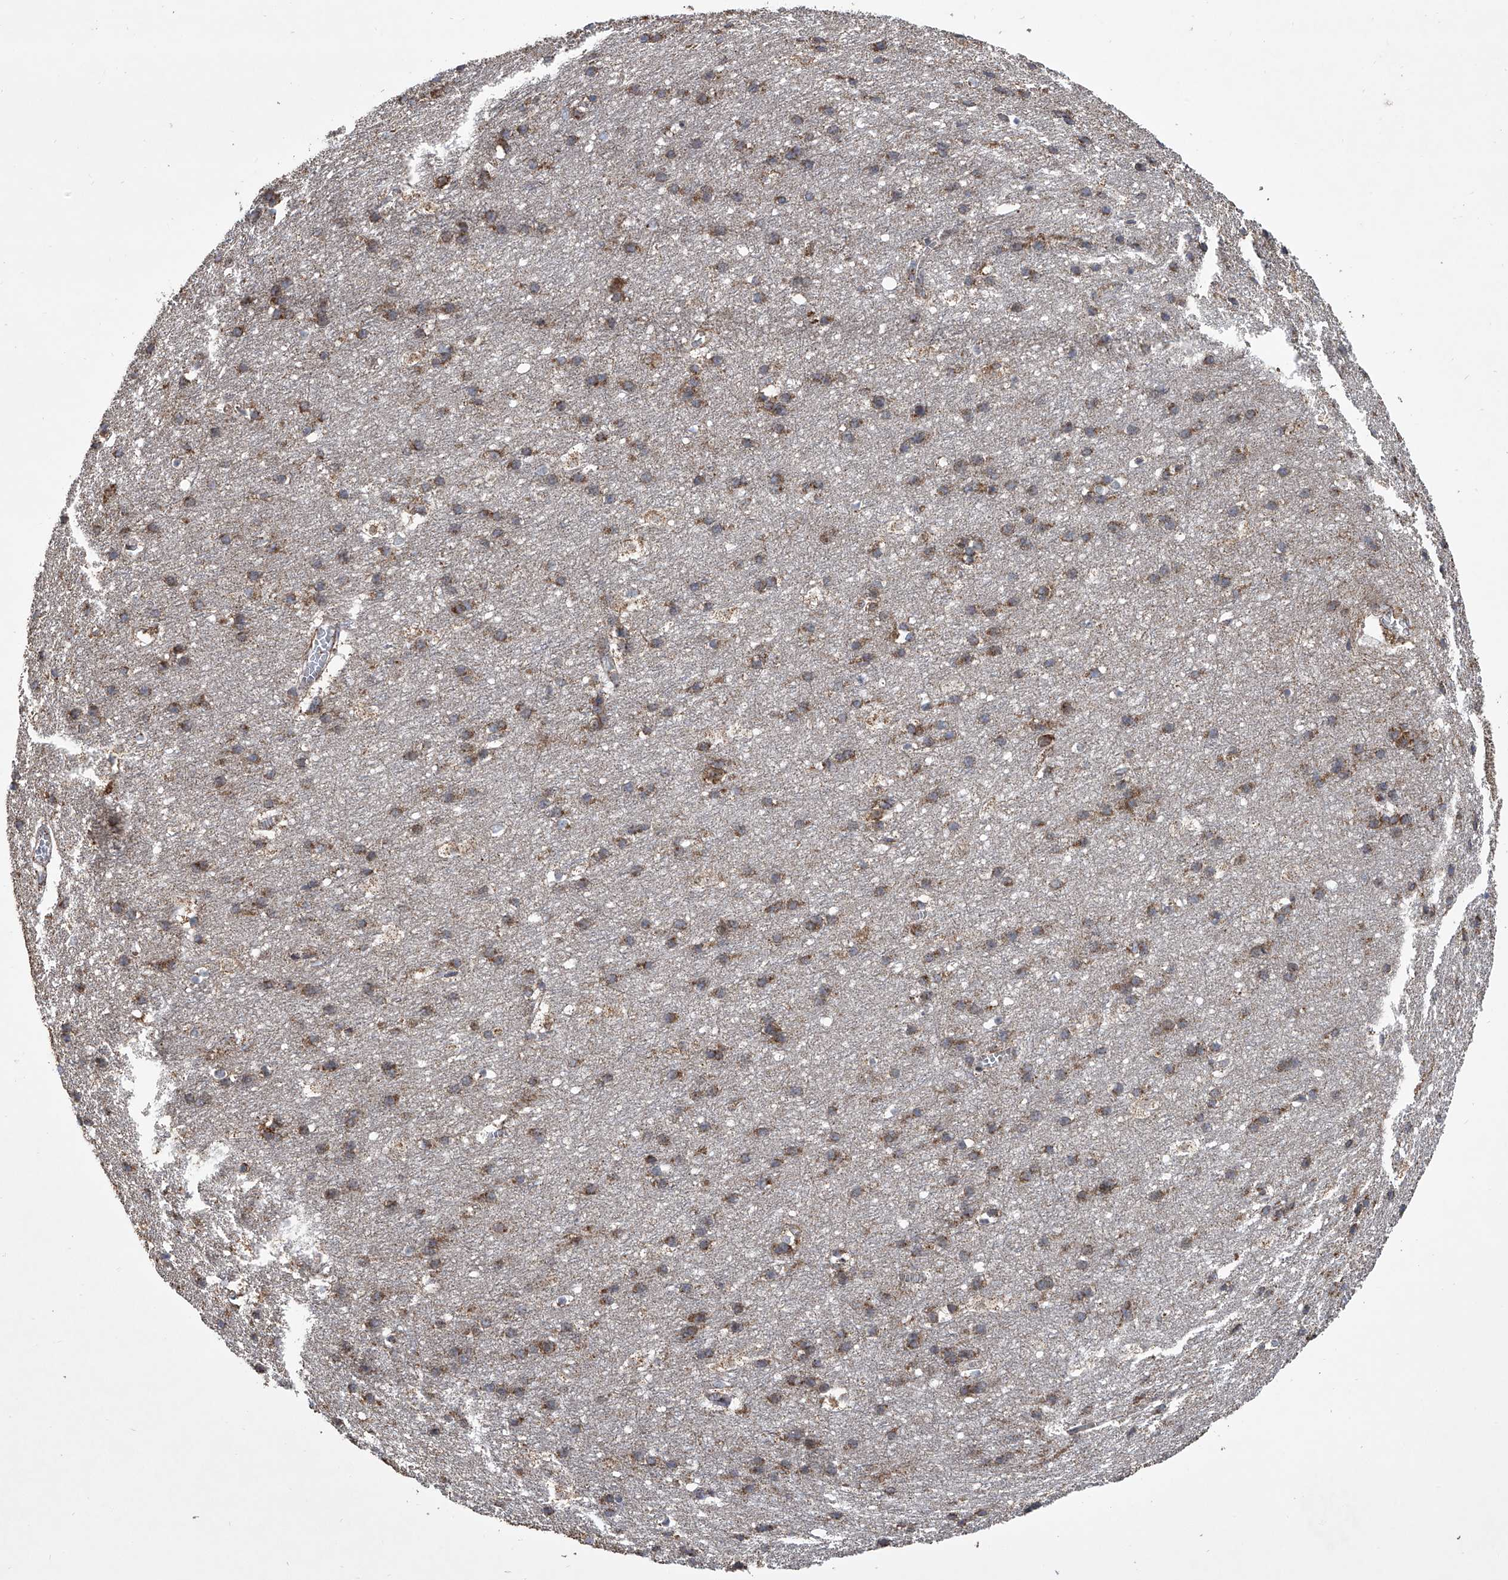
{"staining": {"intensity": "moderate", "quantity": ">75%", "location": "cytoplasmic/membranous"}, "tissue": "cerebral cortex", "cell_type": "Endothelial cells", "image_type": "normal", "snomed": [{"axis": "morphology", "description": "Normal tissue, NOS"}, {"axis": "topography", "description": "Cerebral cortex"}], "caption": "There is medium levels of moderate cytoplasmic/membranous positivity in endothelial cells of unremarkable cerebral cortex, as demonstrated by immunohistochemical staining (brown color).", "gene": "ZC3H15", "patient": {"sex": "male", "age": 54}}